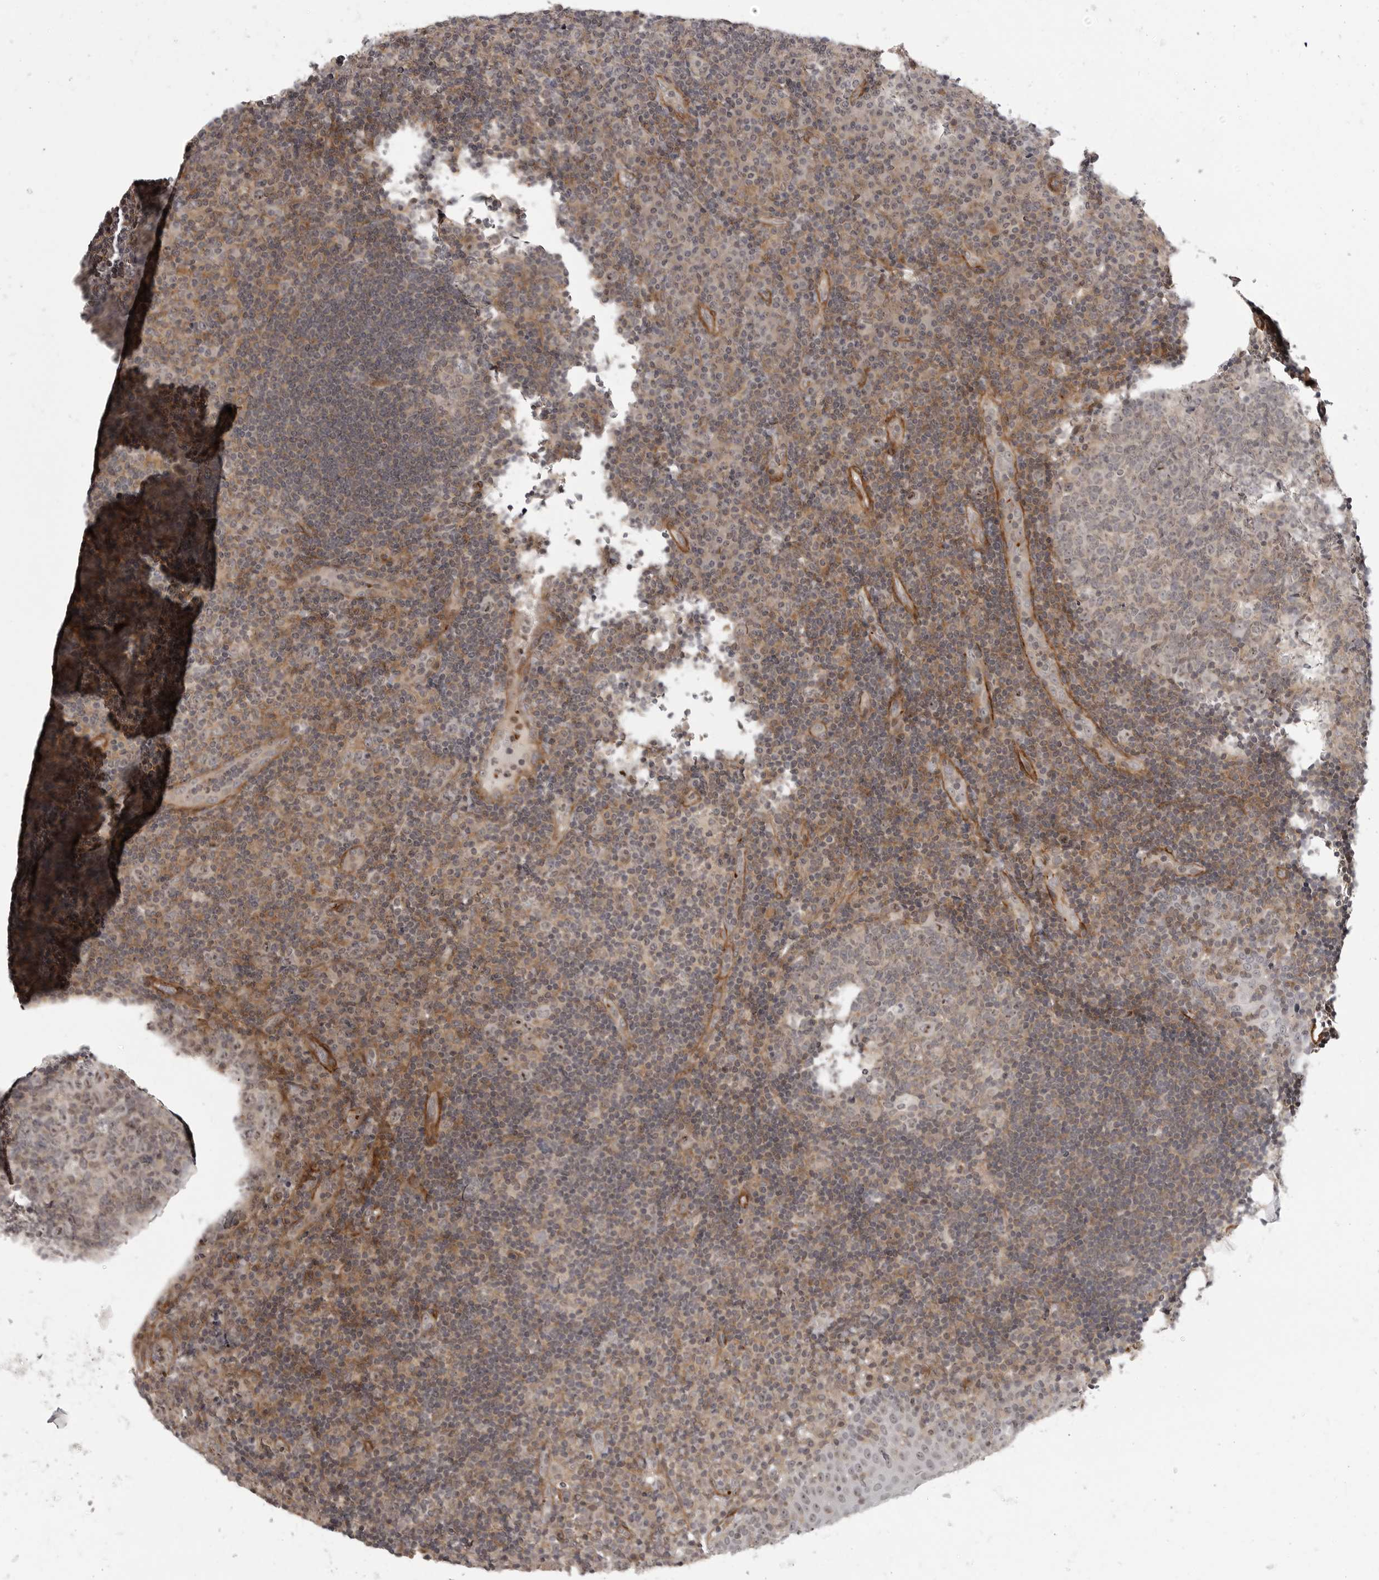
{"staining": {"intensity": "weak", "quantity": ">75%", "location": "cytoplasmic/membranous,nuclear"}, "tissue": "tonsil", "cell_type": "Germinal center cells", "image_type": "normal", "snomed": [{"axis": "morphology", "description": "Normal tissue, NOS"}, {"axis": "topography", "description": "Tonsil"}], "caption": "A histopathology image of human tonsil stained for a protein reveals weak cytoplasmic/membranous,nuclear brown staining in germinal center cells. The staining was performed using DAB (3,3'-diaminobenzidine) to visualize the protein expression in brown, while the nuclei were stained in blue with hematoxylin (Magnification: 20x).", "gene": "TUT4", "patient": {"sex": "female", "age": 40}}